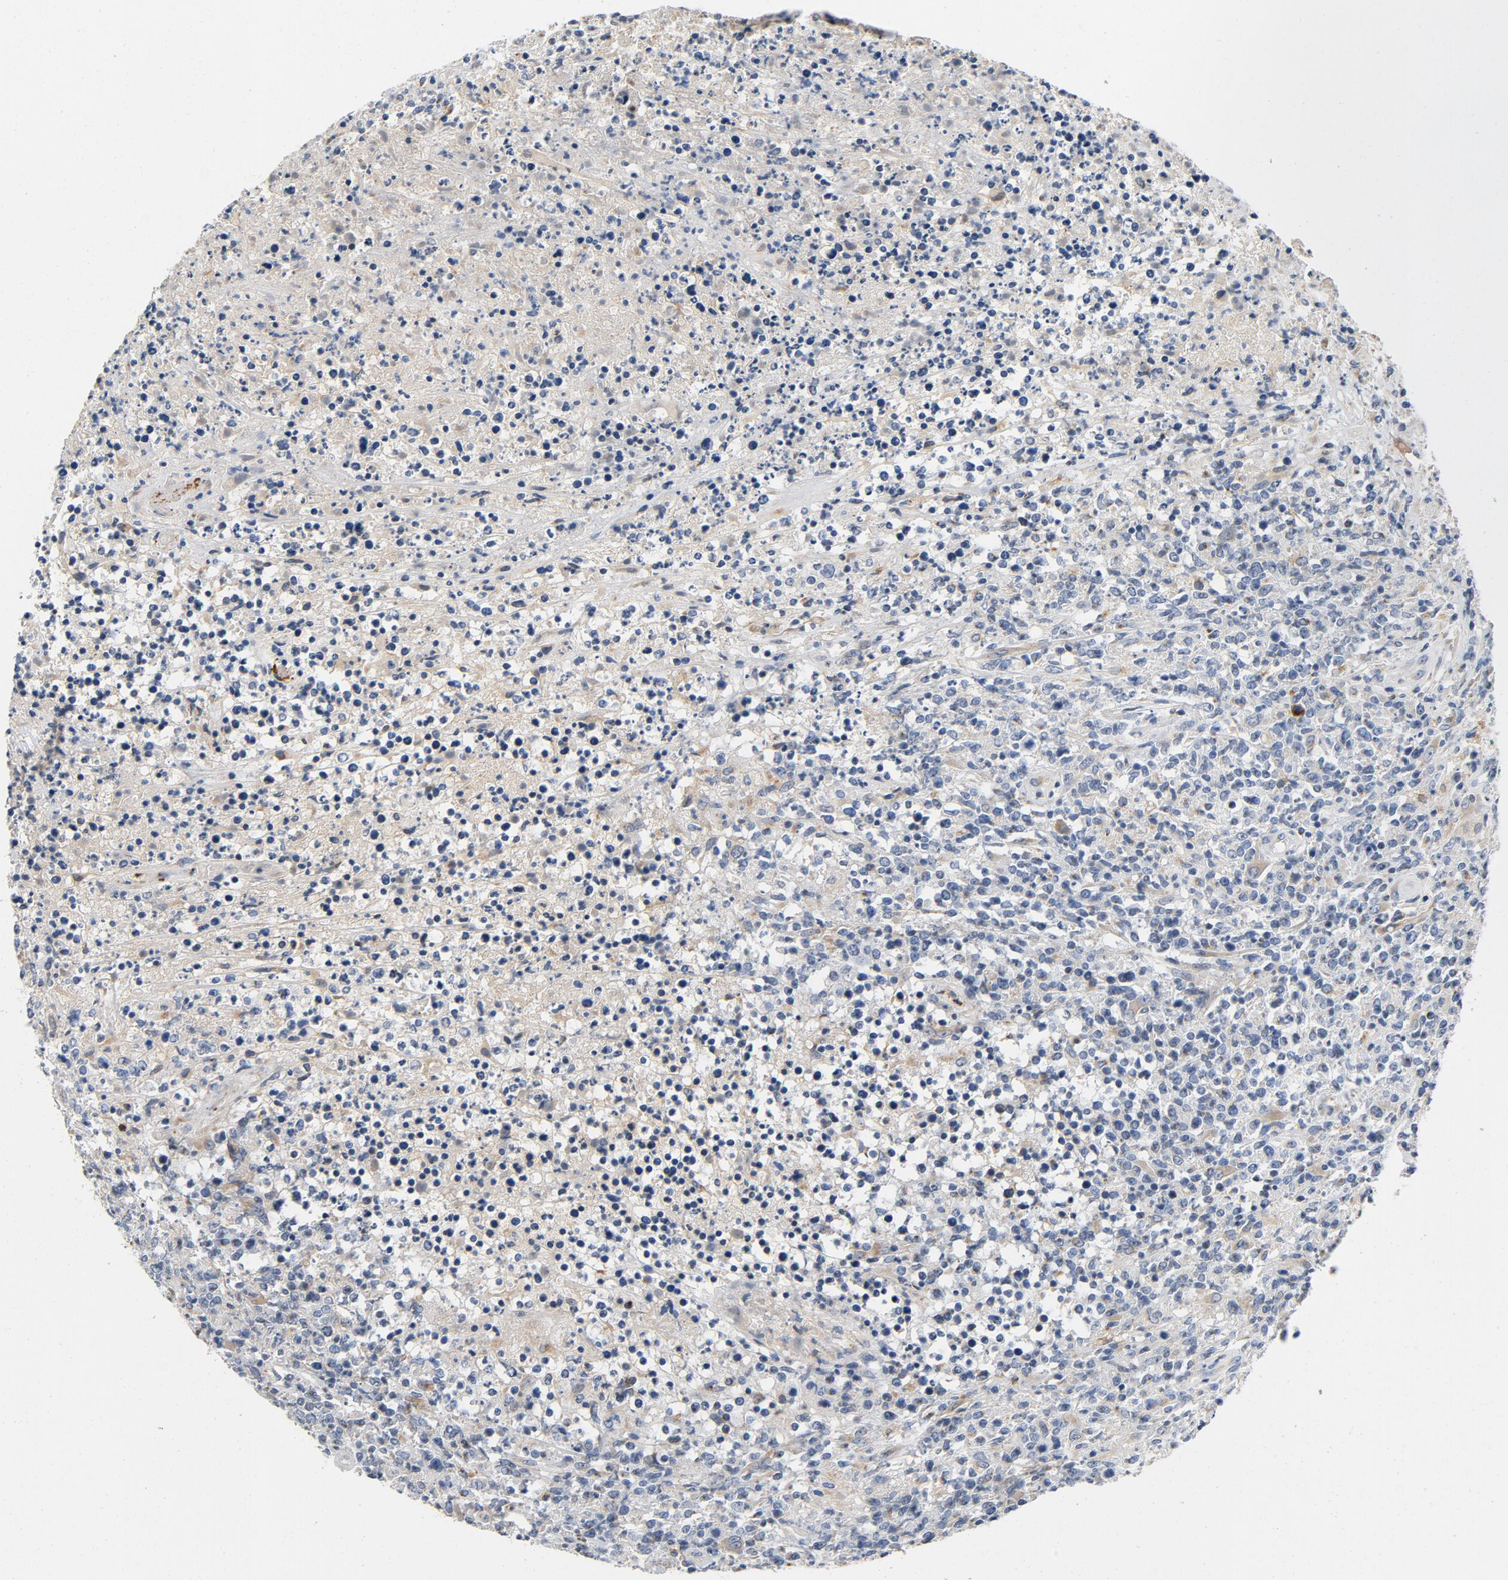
{"staining": {"intensity": "negative", "quantity": "none", "location": "none"}, "tissue": "lymphoma", "cell_type": "Tumor cells", "image_type": "cancer", "snomed": [{"axis": "morphology", "description": "Malignant lymphoma, non-Hodgkin's type, High grade"}, {"axis": "topography", "description": "Lymph node"}], "caption": "Immunohistochemistry histopathology image of neoplastic tissue: human high-grade malignant lymphoma, non-Hodgkin's type stained with DAB exhibits no significant protein expression in tumor cells. The staining is performed using DAB (3,3'-diaminobenzidine) brown chromogen with nuclei counter-stained in using hematoxylin.", "gene": "LMAN2", "patient": {"sex": "female", "age": 84}}